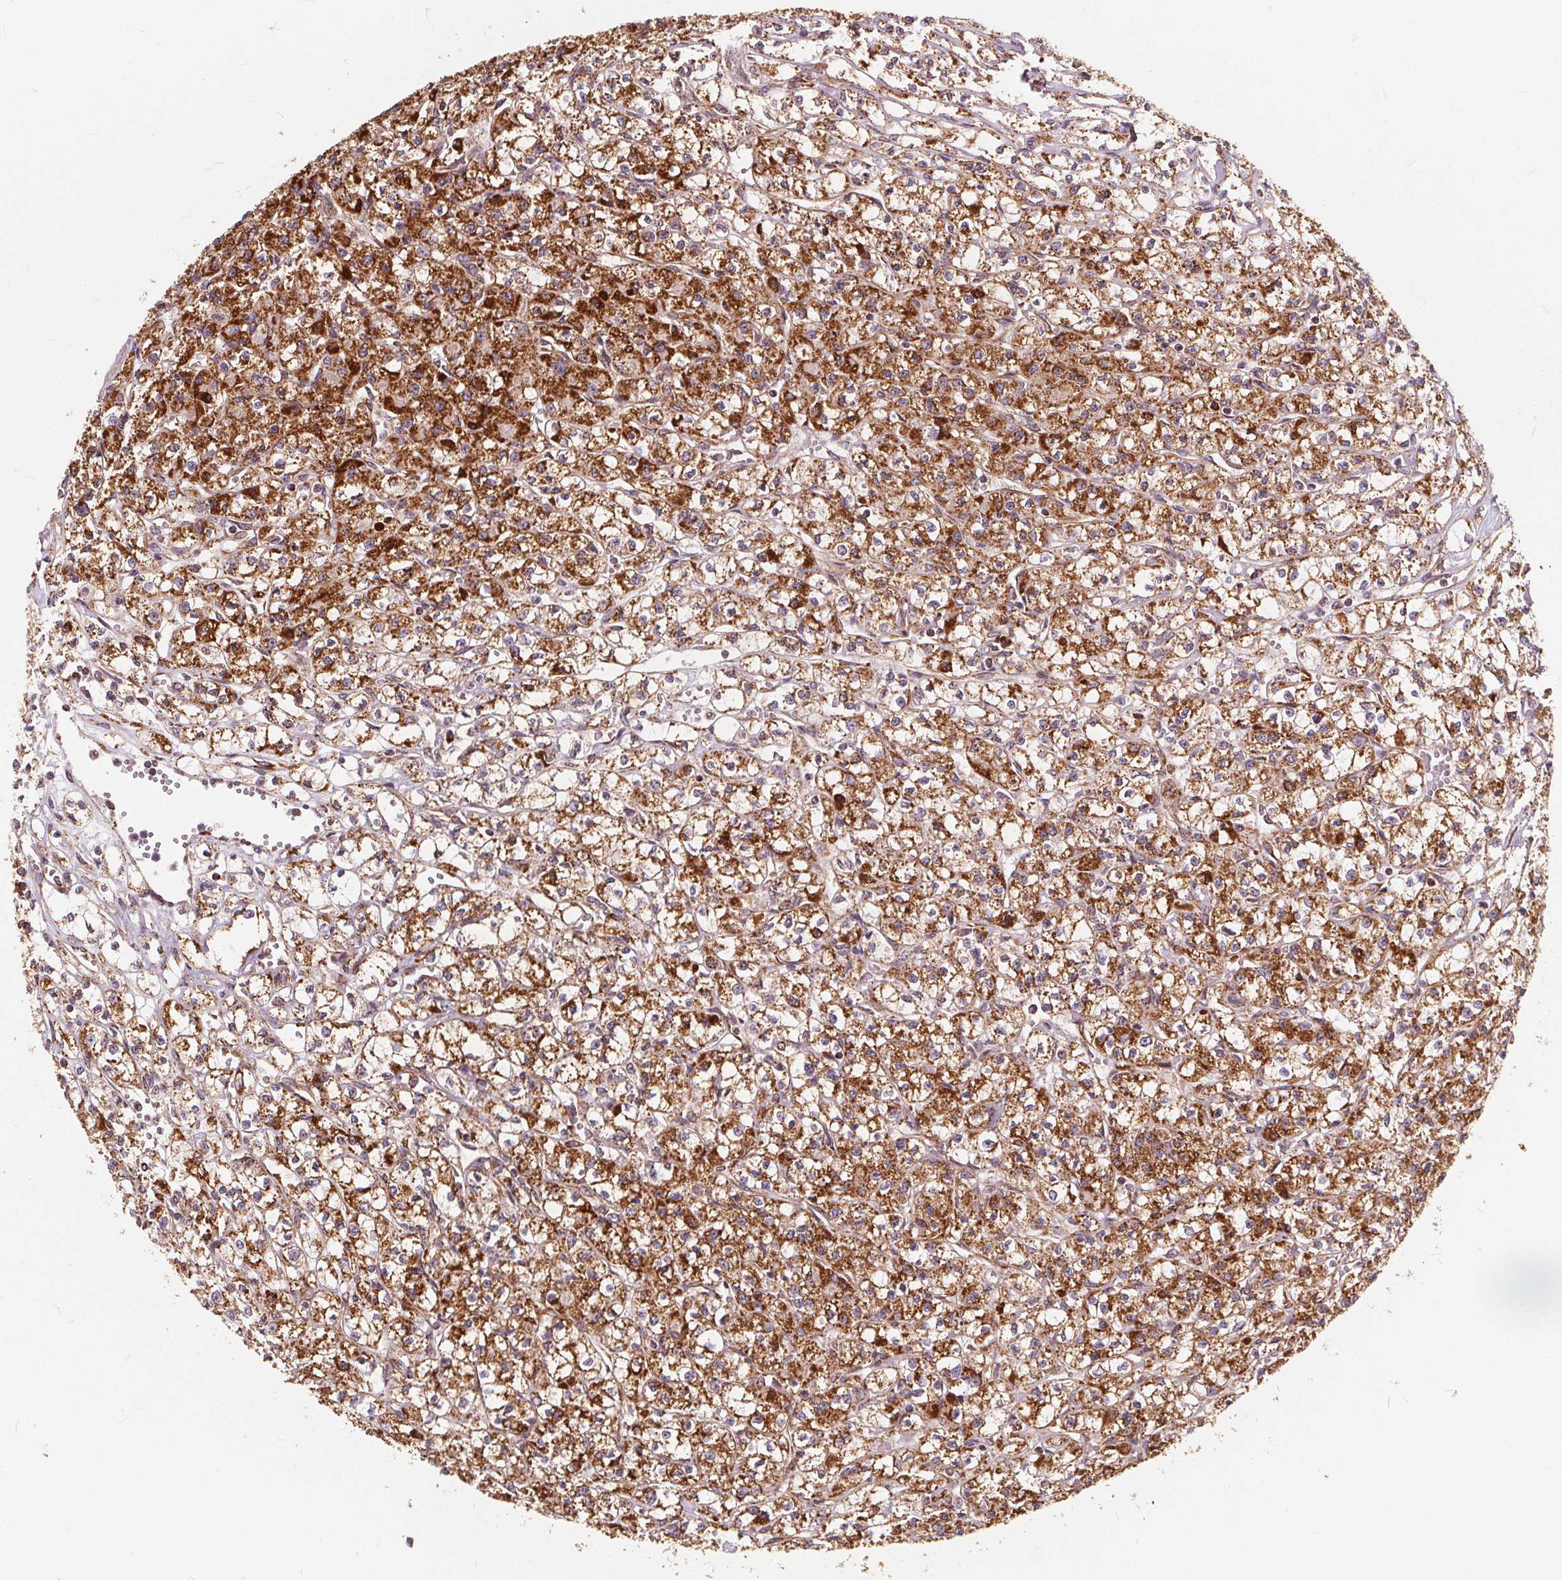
{"staining": {"intensity": "strong", "quantity": ">75%", "location": "cytoplasmic/membranous"}, "tissue": "renal cancer", "cell_type": "Tumor cells", "image_type": "cancer", "snomed": [{"axis": "morphology", "description": "Adenocarcinoma, NOS"}, {"axis": "topography", "description": "Kidney"}], "caption": "Immunohistochemistry (DAB (3,3'-diaminobenzidine)) staining of human adenocarcinoma (renal) shows strong cytoplasmic/membranous protein positivity in about >75% of tumor cells.", "gene": "PLSCR3", "patient": {"sex": "female", "age": 70}}